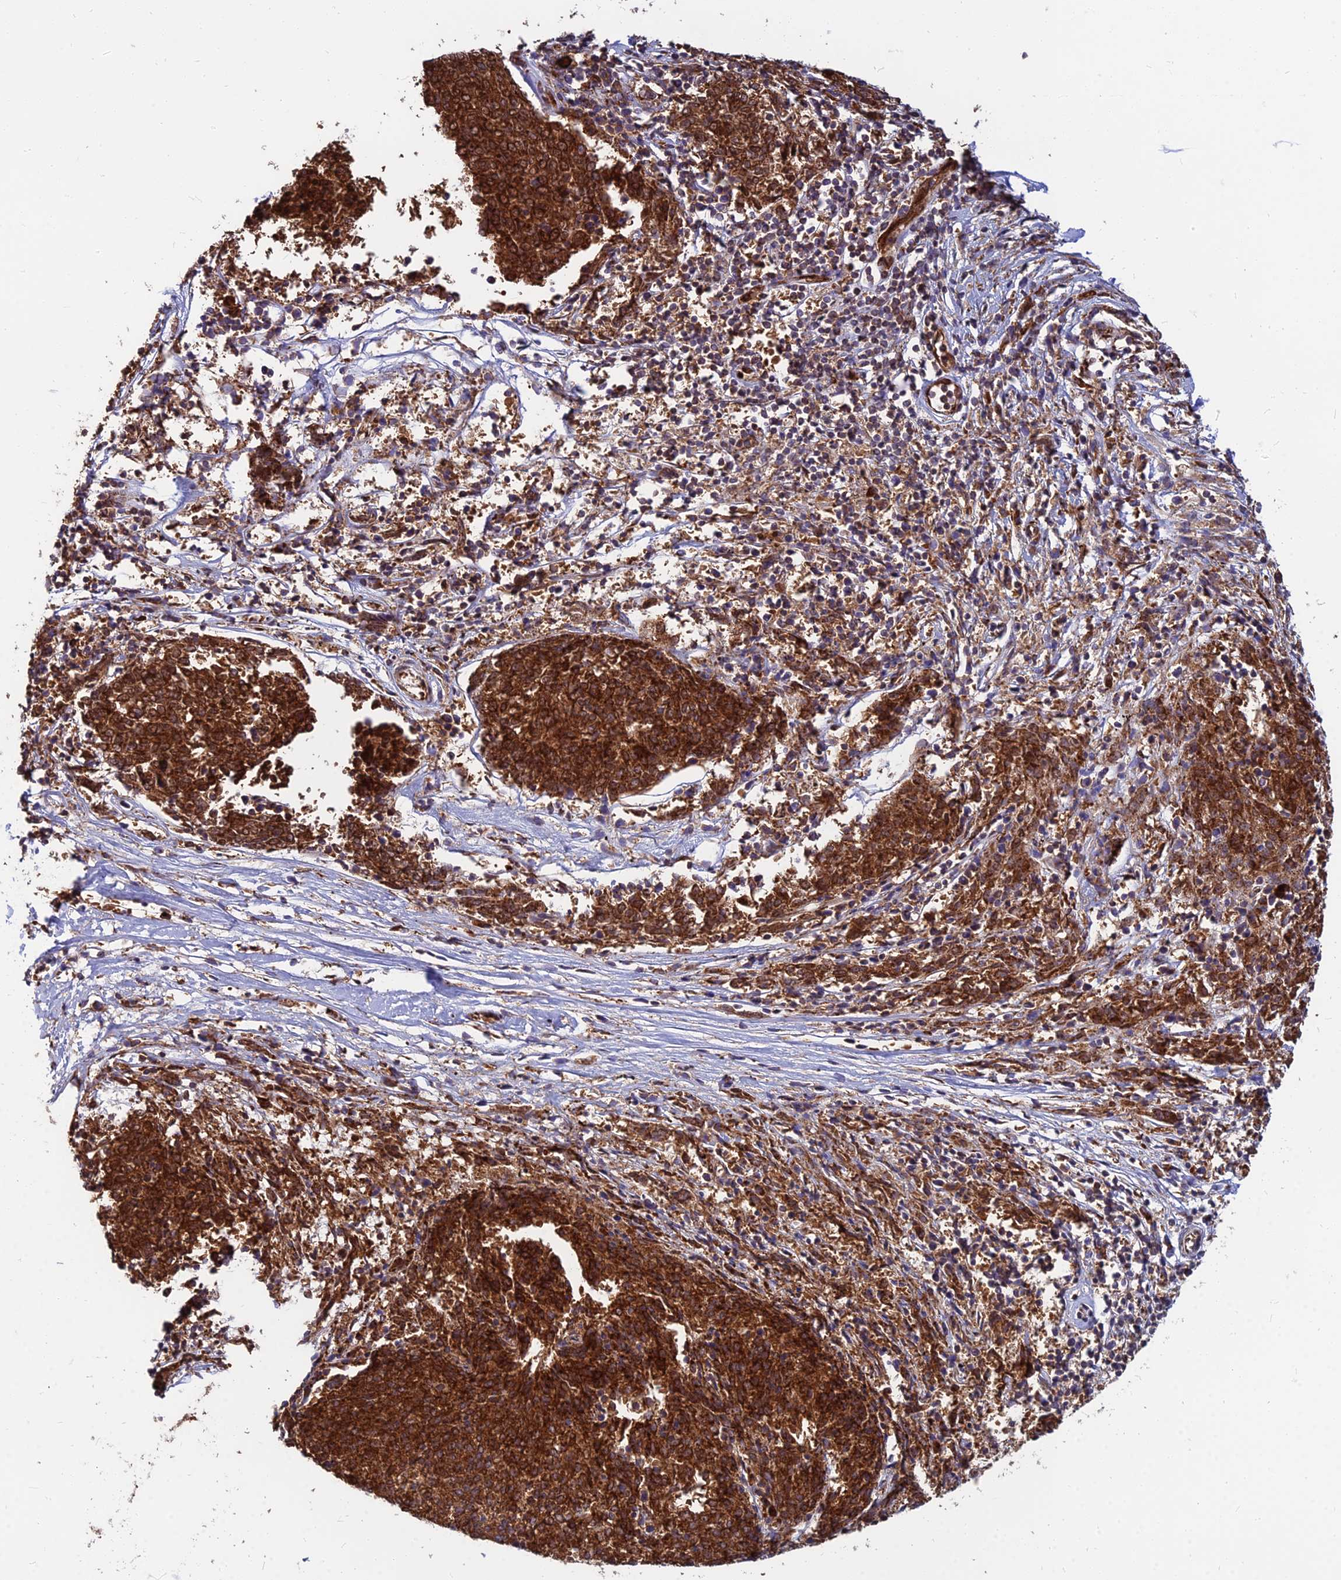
{"staining": {"intensity": "strong", "quantity": ">75%", "location": "cytoplasmic/membranous"}, "tissue": "melanoma", "cell_type": "Tumor cells", "image_type": "cancer", "snomed": [{"axis": "morphology", "description": "Malignant melanoma, NOS"}, {"axis": "topography", "description": "Skin"}], "caption": "Protein analysis of malignant melanoma tissue displays strong cytoplasmic/membranous staining in approximately >75% of tumor cells.", "gene": "CCT6B", "patient": {"sex": "female", "age": 72}}